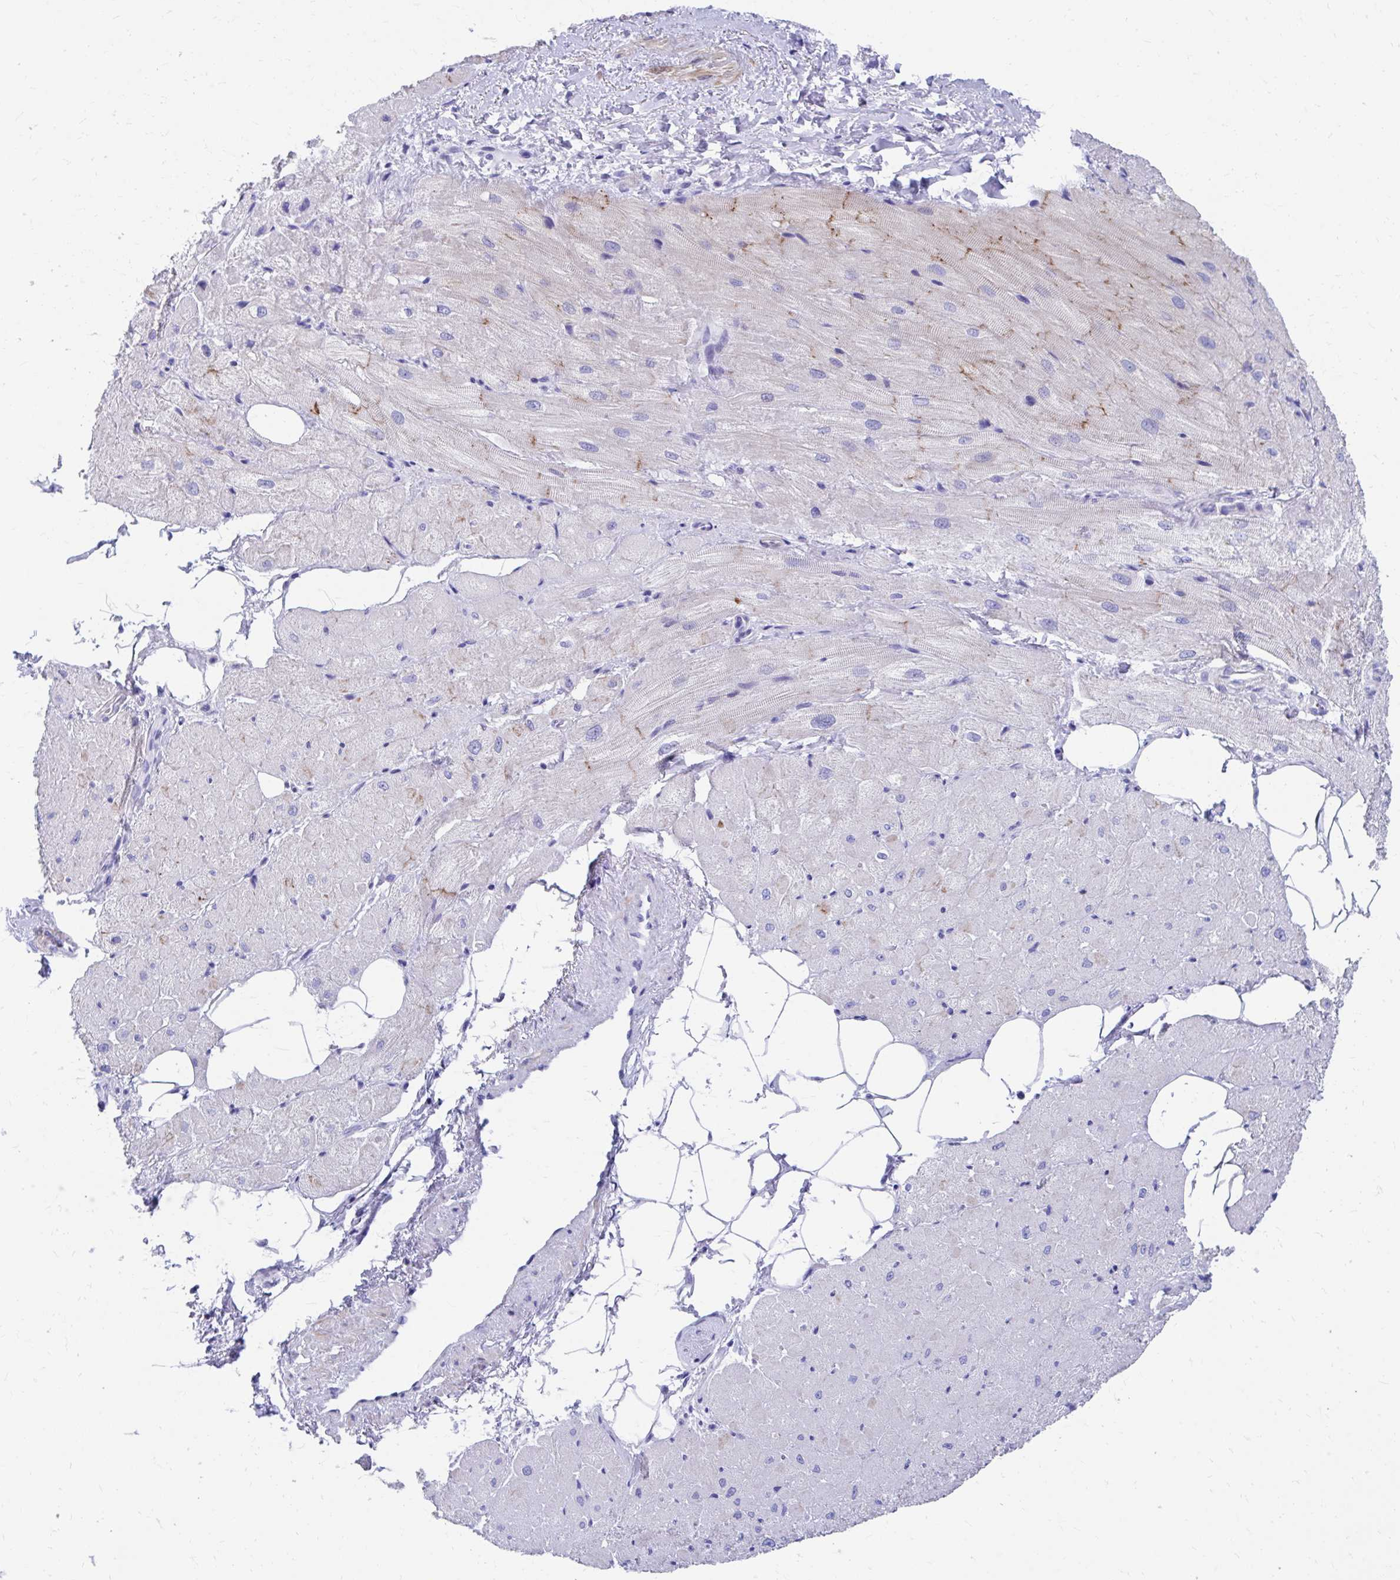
{"staining": {"intensity": "weak", "quantity": "<25%", "location": "cytoplasmic/membranous"}, "tissue": "heart muscle", "cell_type": "Cardiomyocytes", "image_type": "normal", "snomed": [{"axis": "morphology", "description": "Normal tissue, NOS"}, {"axis": "topography", "description": "Heart"}], "caption": "This is an IHC image of benign heart muscle. There is no positivity in cardiomyocytes.", "gene": "RUNX3", "patient": {"sex": "male", "age": 62}}